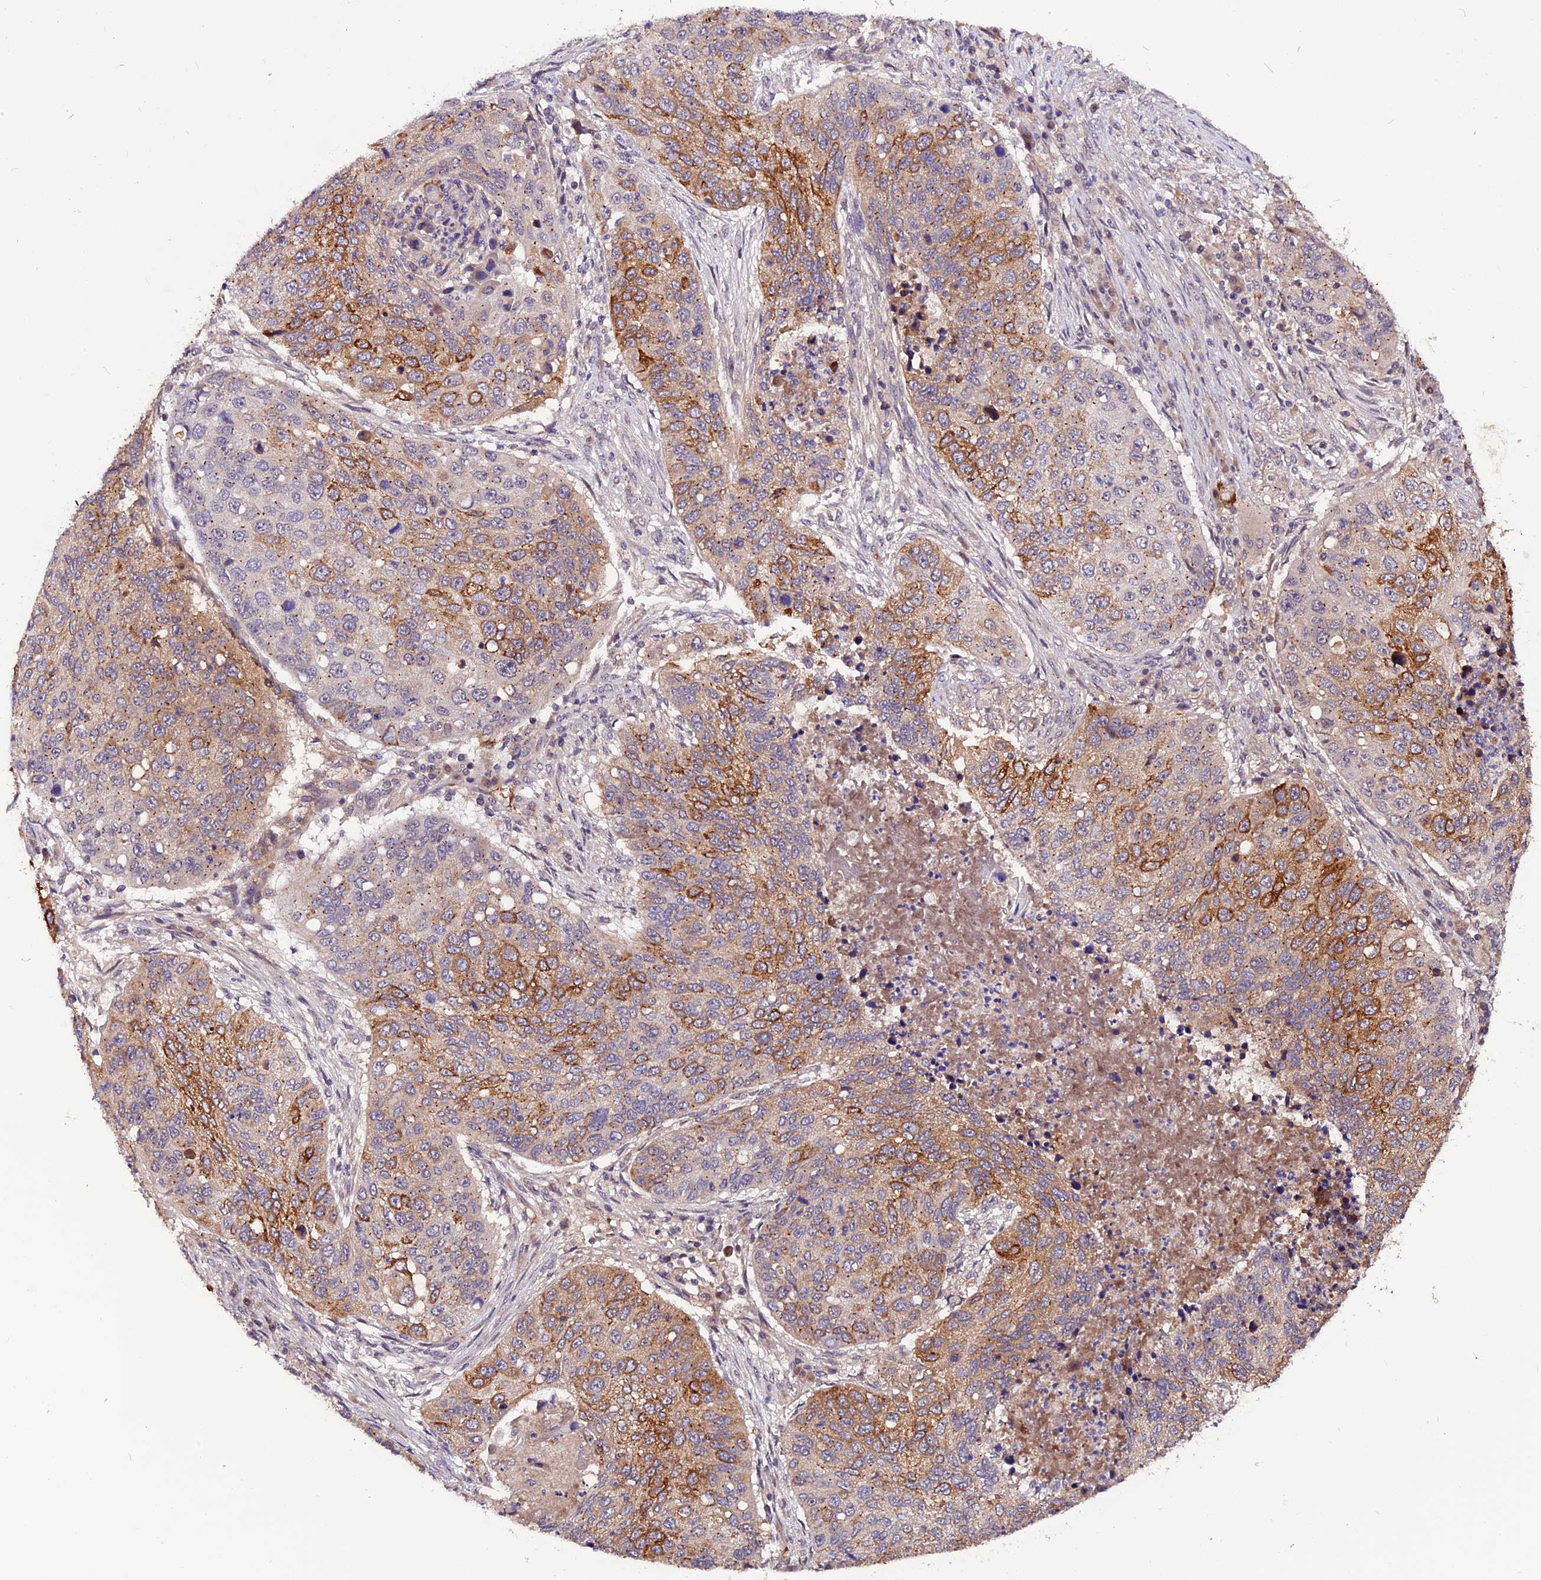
{"staining": {"intensity": "strong", "quantity": "25%-75%", "location": "cytoplasmic/membranous"}, "tissue": "lung cancer", "cell_type": "Tumor cells", "image_type": "cancer", "snomed": [{"axis": "morphology", "description": "Squamous cell carcinoma, NOS"}, {"axis": "topography", "description": "Lung"}], "caption": "This is an image of immunohistochemistry (IHC) staining of lung cancer, which shows strong expression in the cytoplasmic/membranous of tumor cells.", "gene": "RINL", "patient": {"sex": "female", "age": 63}}